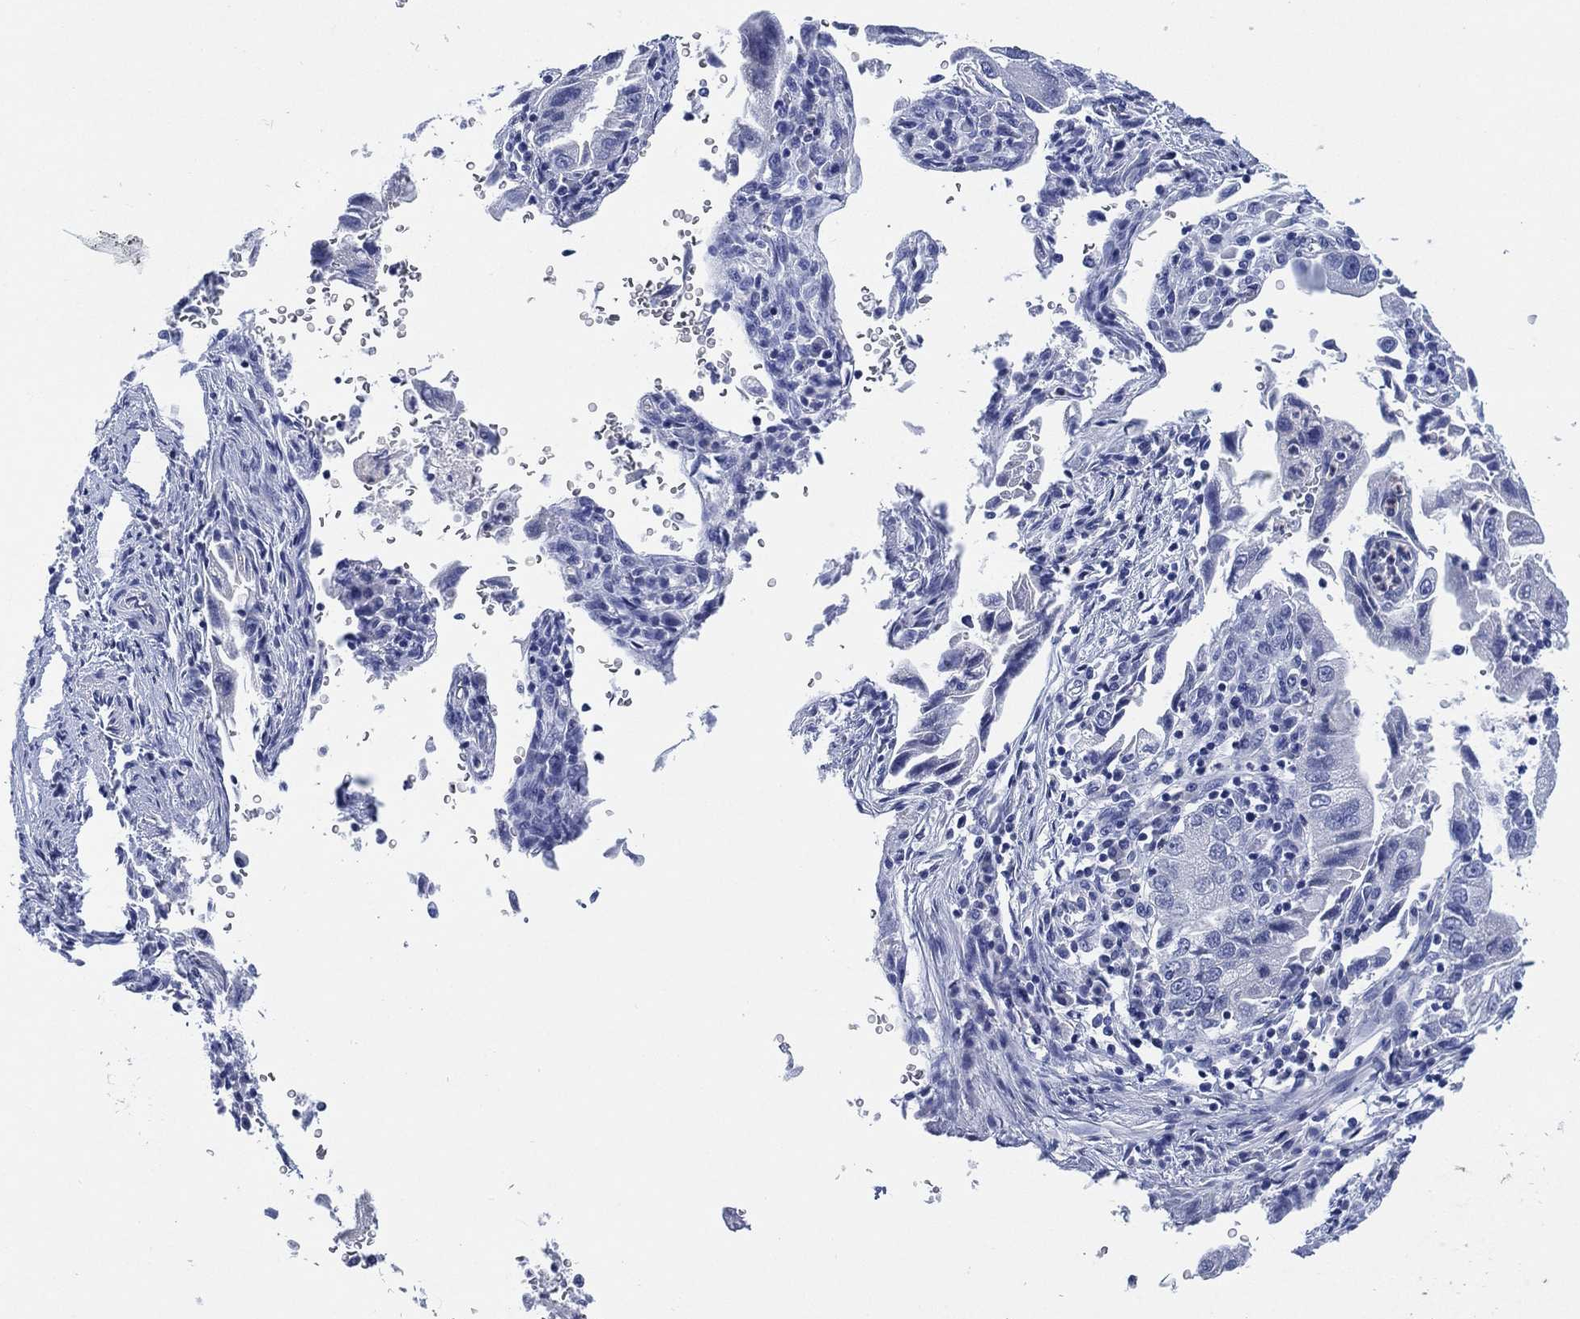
{"staining": {"intensity": "negative", "quantity": "none", "location": "none"}, "tissue": "stomach cancer", "cell_type": "Tumor cells", "image_type": "cancer", "snomed": [{"axis": "morphology", "description": "Adenocarcinoma, NOS"}, {"axis": "topography", "description": "Stomach"}], "caption": "A histopathology image of human adenocarcinoma (stomach) is negative for staining in tumor cells.", "gene": "SLC9C2", "patient": {"sex": "male", "age": 76}}